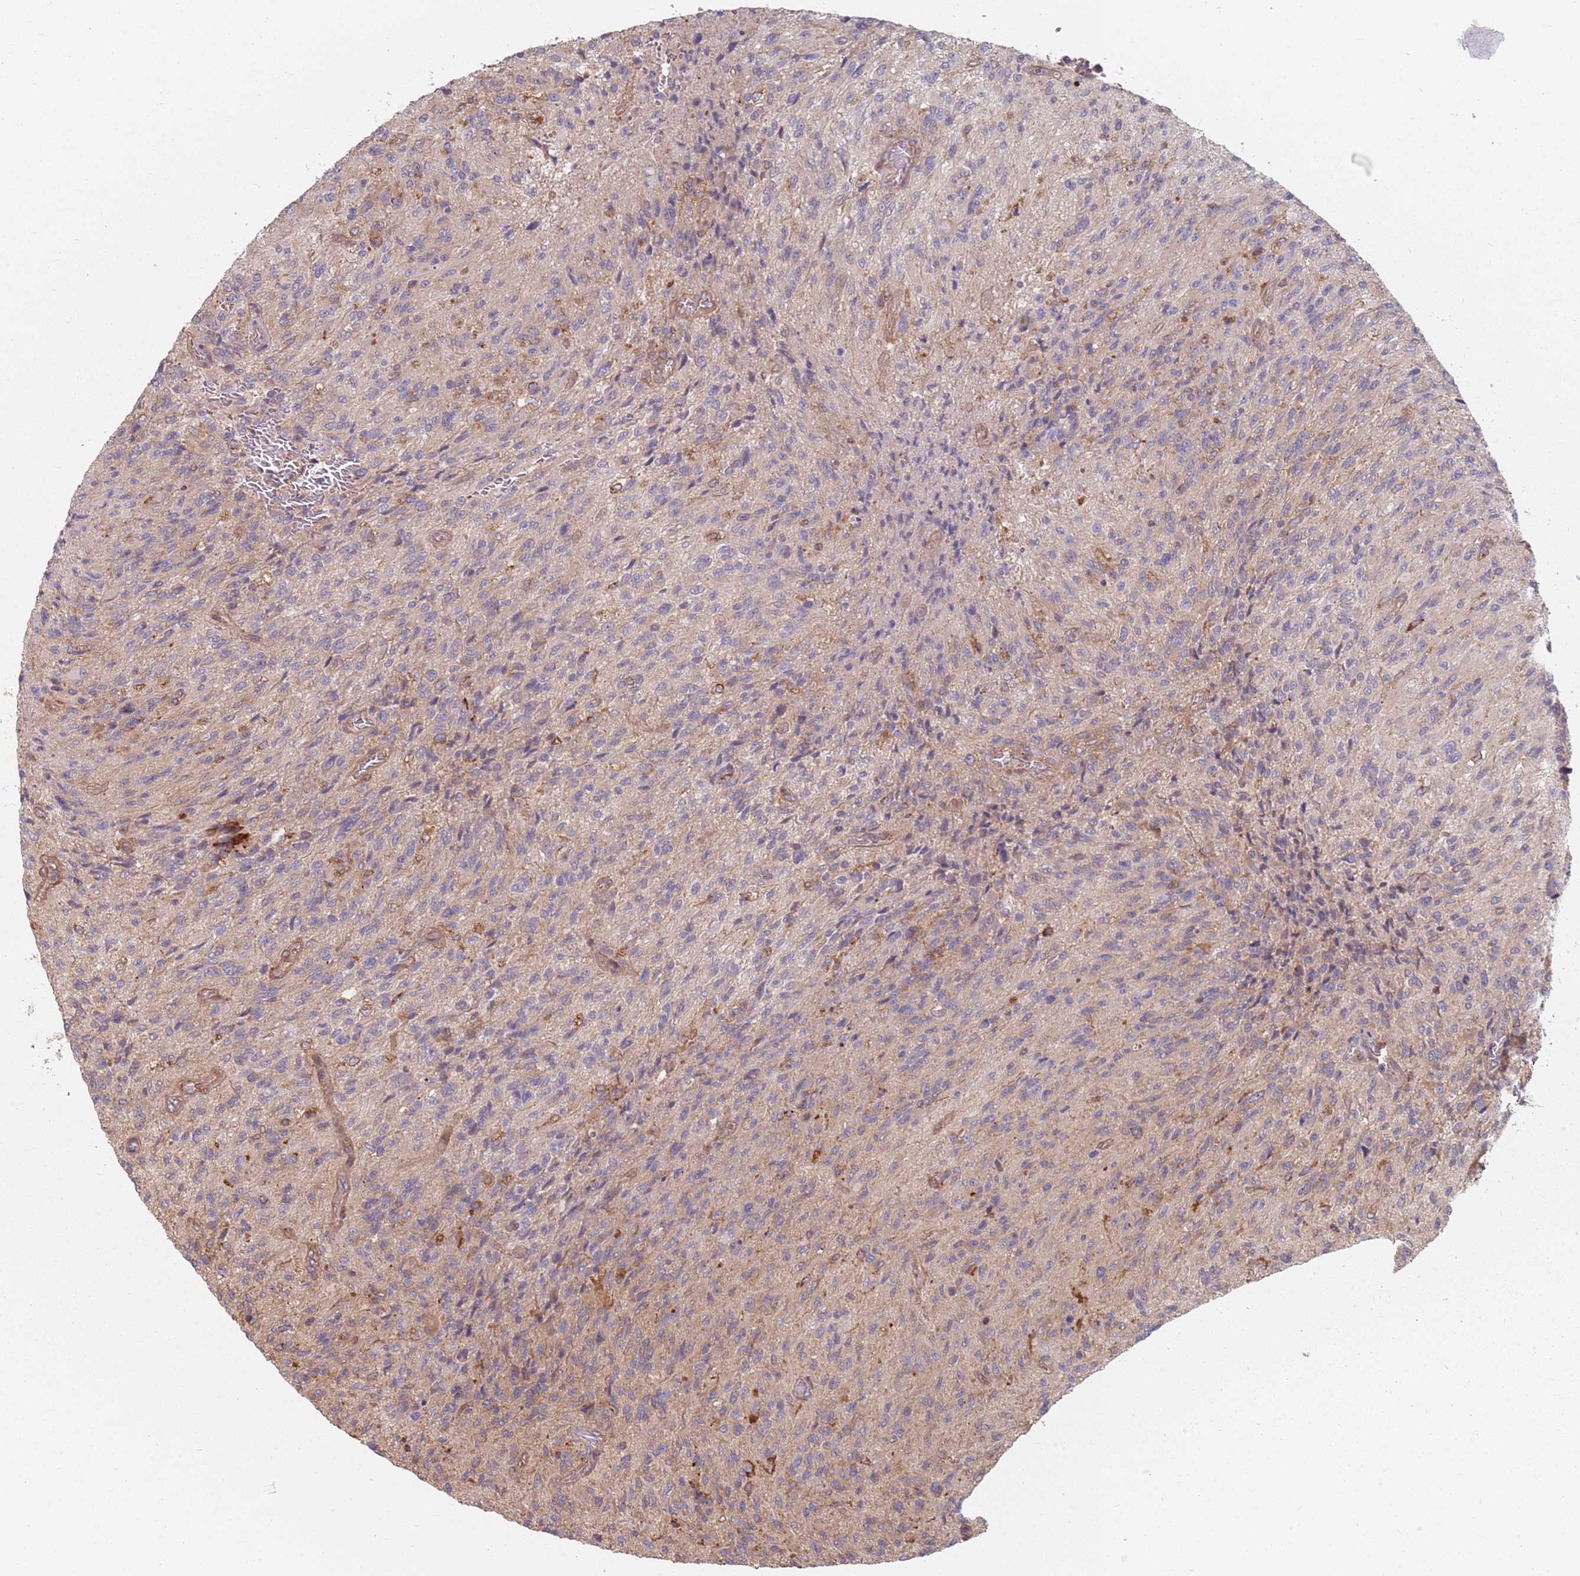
{"staining": {"intensity": "negative", "quantity": "none", "location": "none"}, "tissue": "glioma", "cell_type": "Tumor cells", "image_type": "cancer", "snomed": [{"axis": "morphology", "description": "Normal tissue, NOS"}, {"axis": "morphology", "description": "Glioma, malignant, High grade"}, {"axis": "topography", "description": "Cerebral cortex"}], "caption": "IHC micrograph of high-grade glioma (malignant) stained for a protein (brown), which demonstrates no positivity in tumor cells. The staining was performed using DAB to visualize the protein expression in brown, while the nuclei were stained in blue with hematoxylin (Magnification: 20x).", "gene": "SPDL1", "patient": {"sex": "male", "age": 56}}